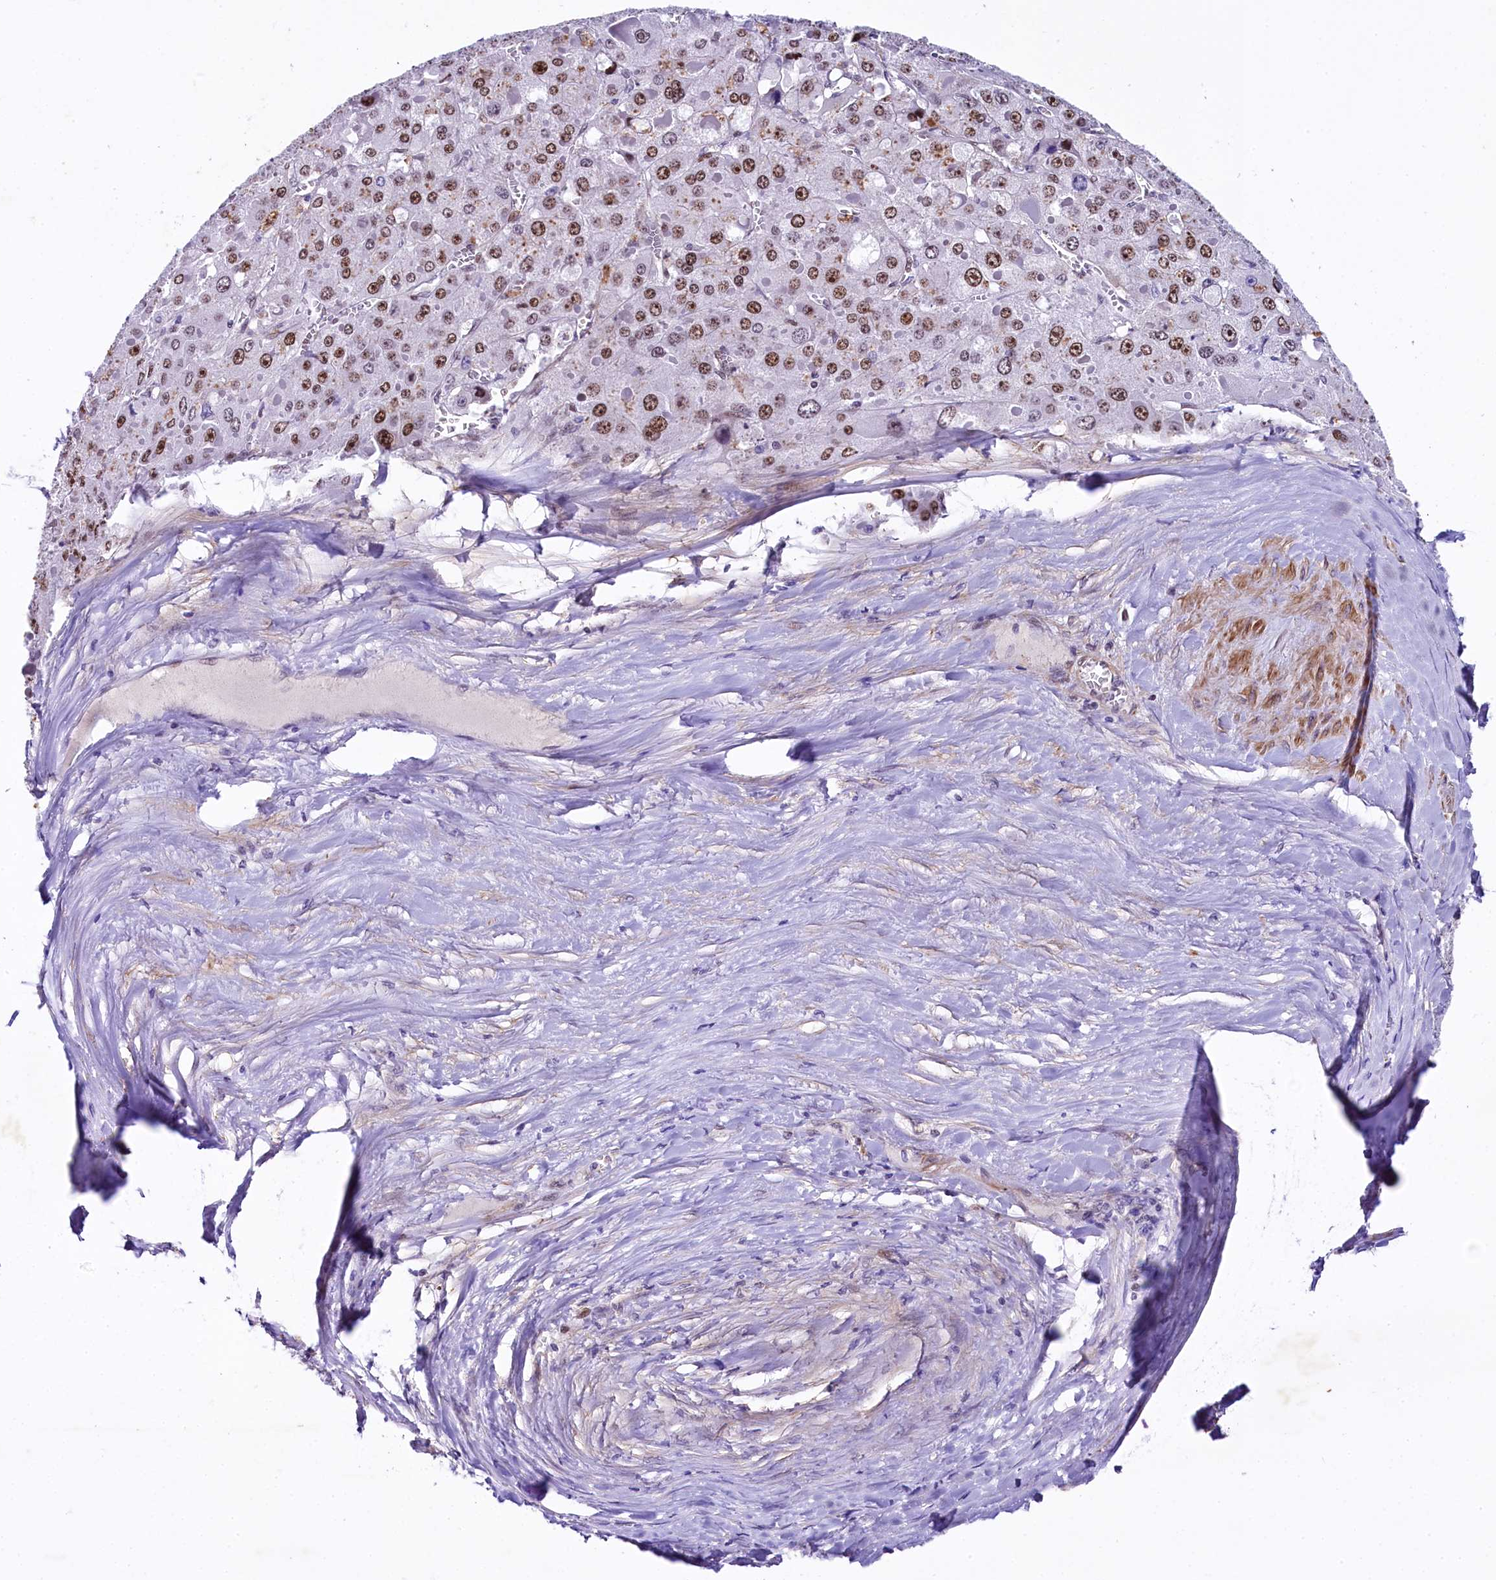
{"staining": {"intensity": "moderate", "quantity": ">75%", "location": "nuclear"}, "tissue": "liver cancer", "cell_type": "Tumor cells", "image_type": "cancer", "snomed": [{"axis": "morphology", "description": "Carcinoma, Hepatocellular, NOS"}, {"axis": "topography", "description": "Liver"}], "caption": "Moderate nuclear expression is seen in approximately >75% of tumor cells in hepatocellular carcinoma (liver).", "gene": "SAMD10", "patient": {"sex": "female", "age": 73}}